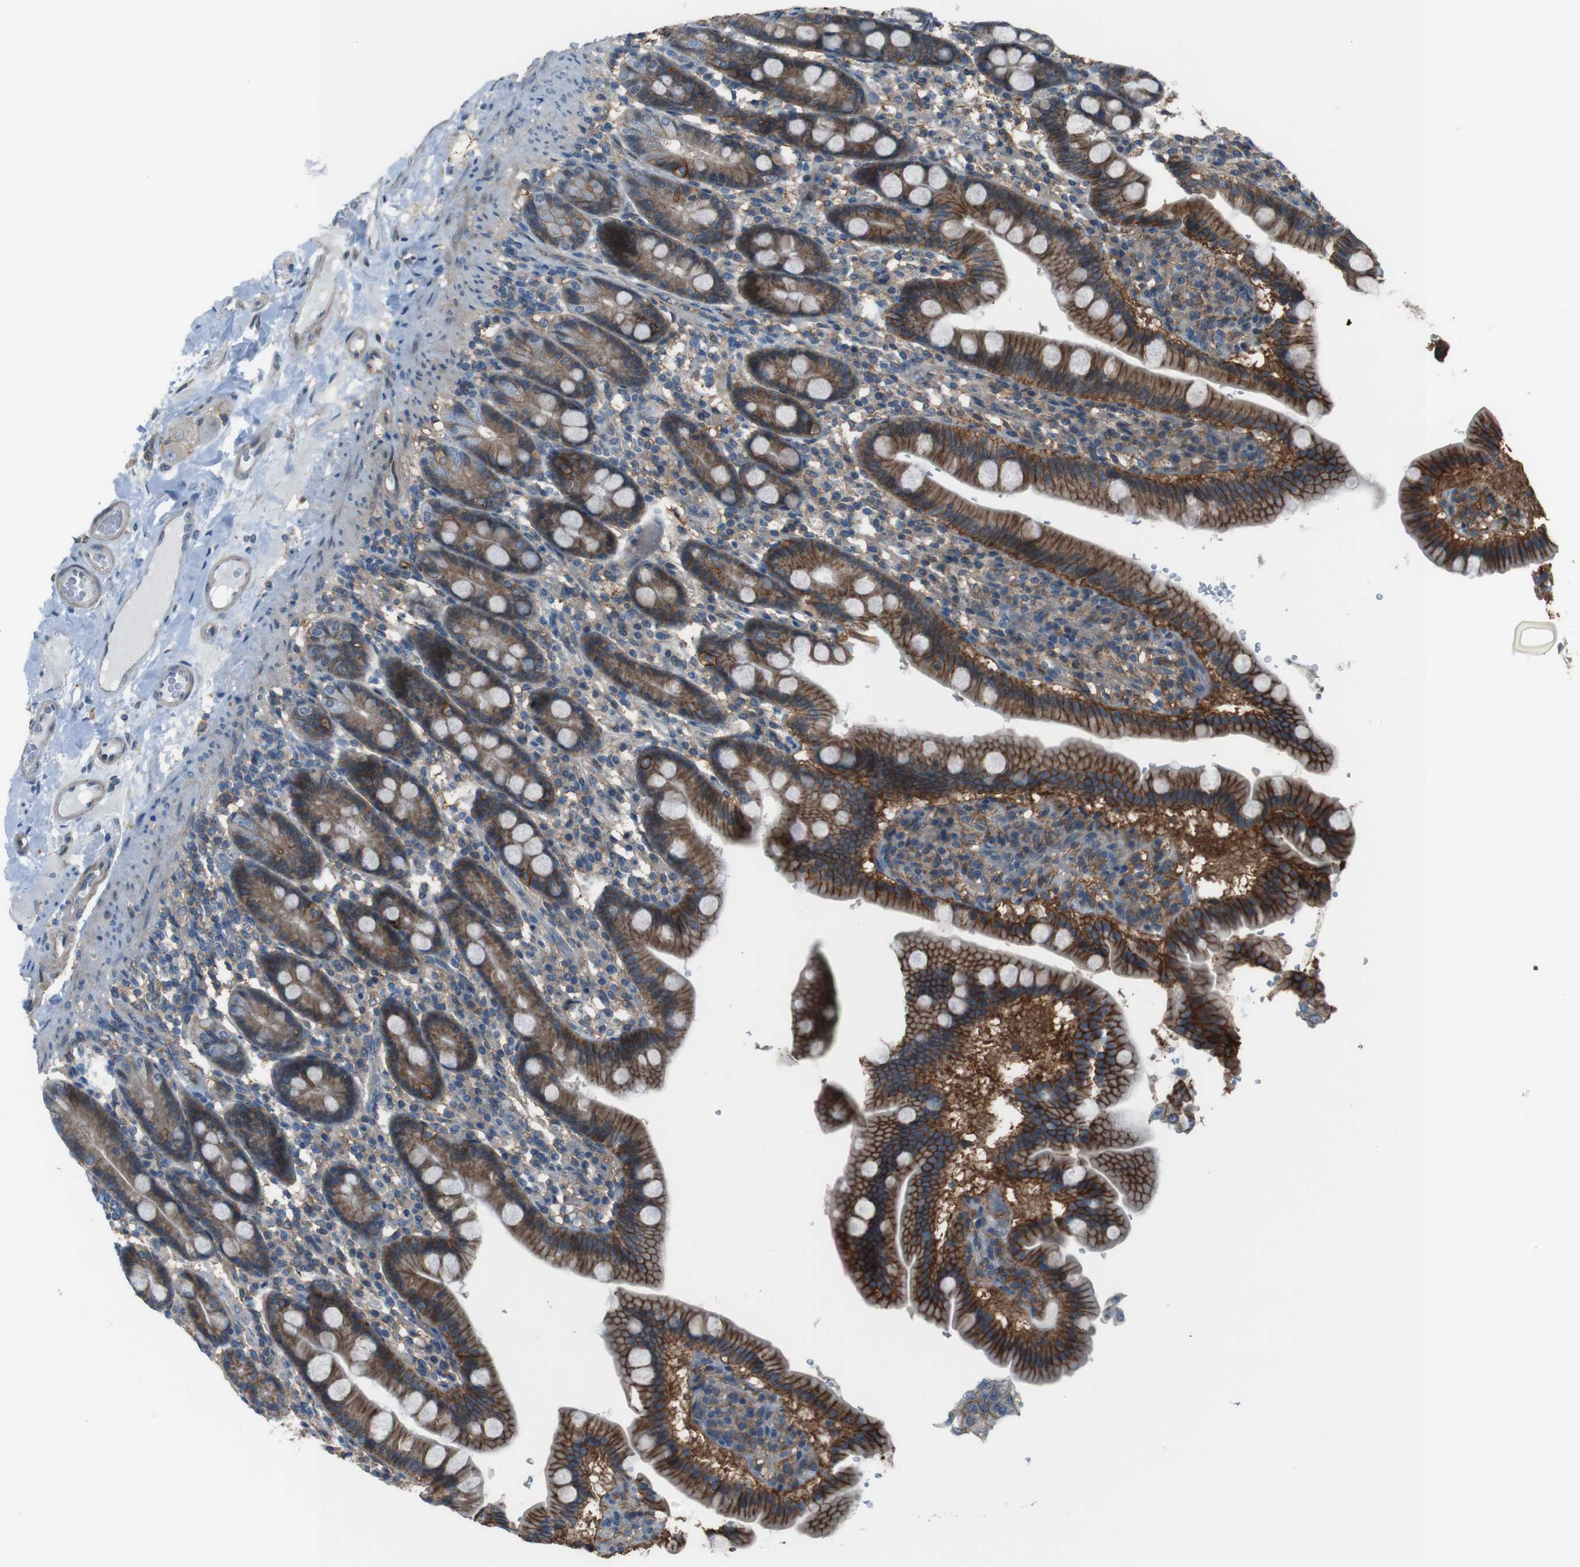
{"staining": {"intensity": "strong", "quantity": ">75%", "location": "cytoplasmic/membranous"}, "tissue": "duodenum", "cell_type": "Glandular cells", "image_type": "normal", "snomed": [{"axis": "morphology", "description": "Normal tissue, NOS"}, {"axis": "topography", "description": "Duodenum"}], "caption": "This photomicrograph exhibits IHC staining of benign duodenum, with high strong cytoplasmic/membranous positivity in approximately >75% of glandular cells.", "gene": "ATP2B1", "patient": {"sex": "male", "age": 50}}